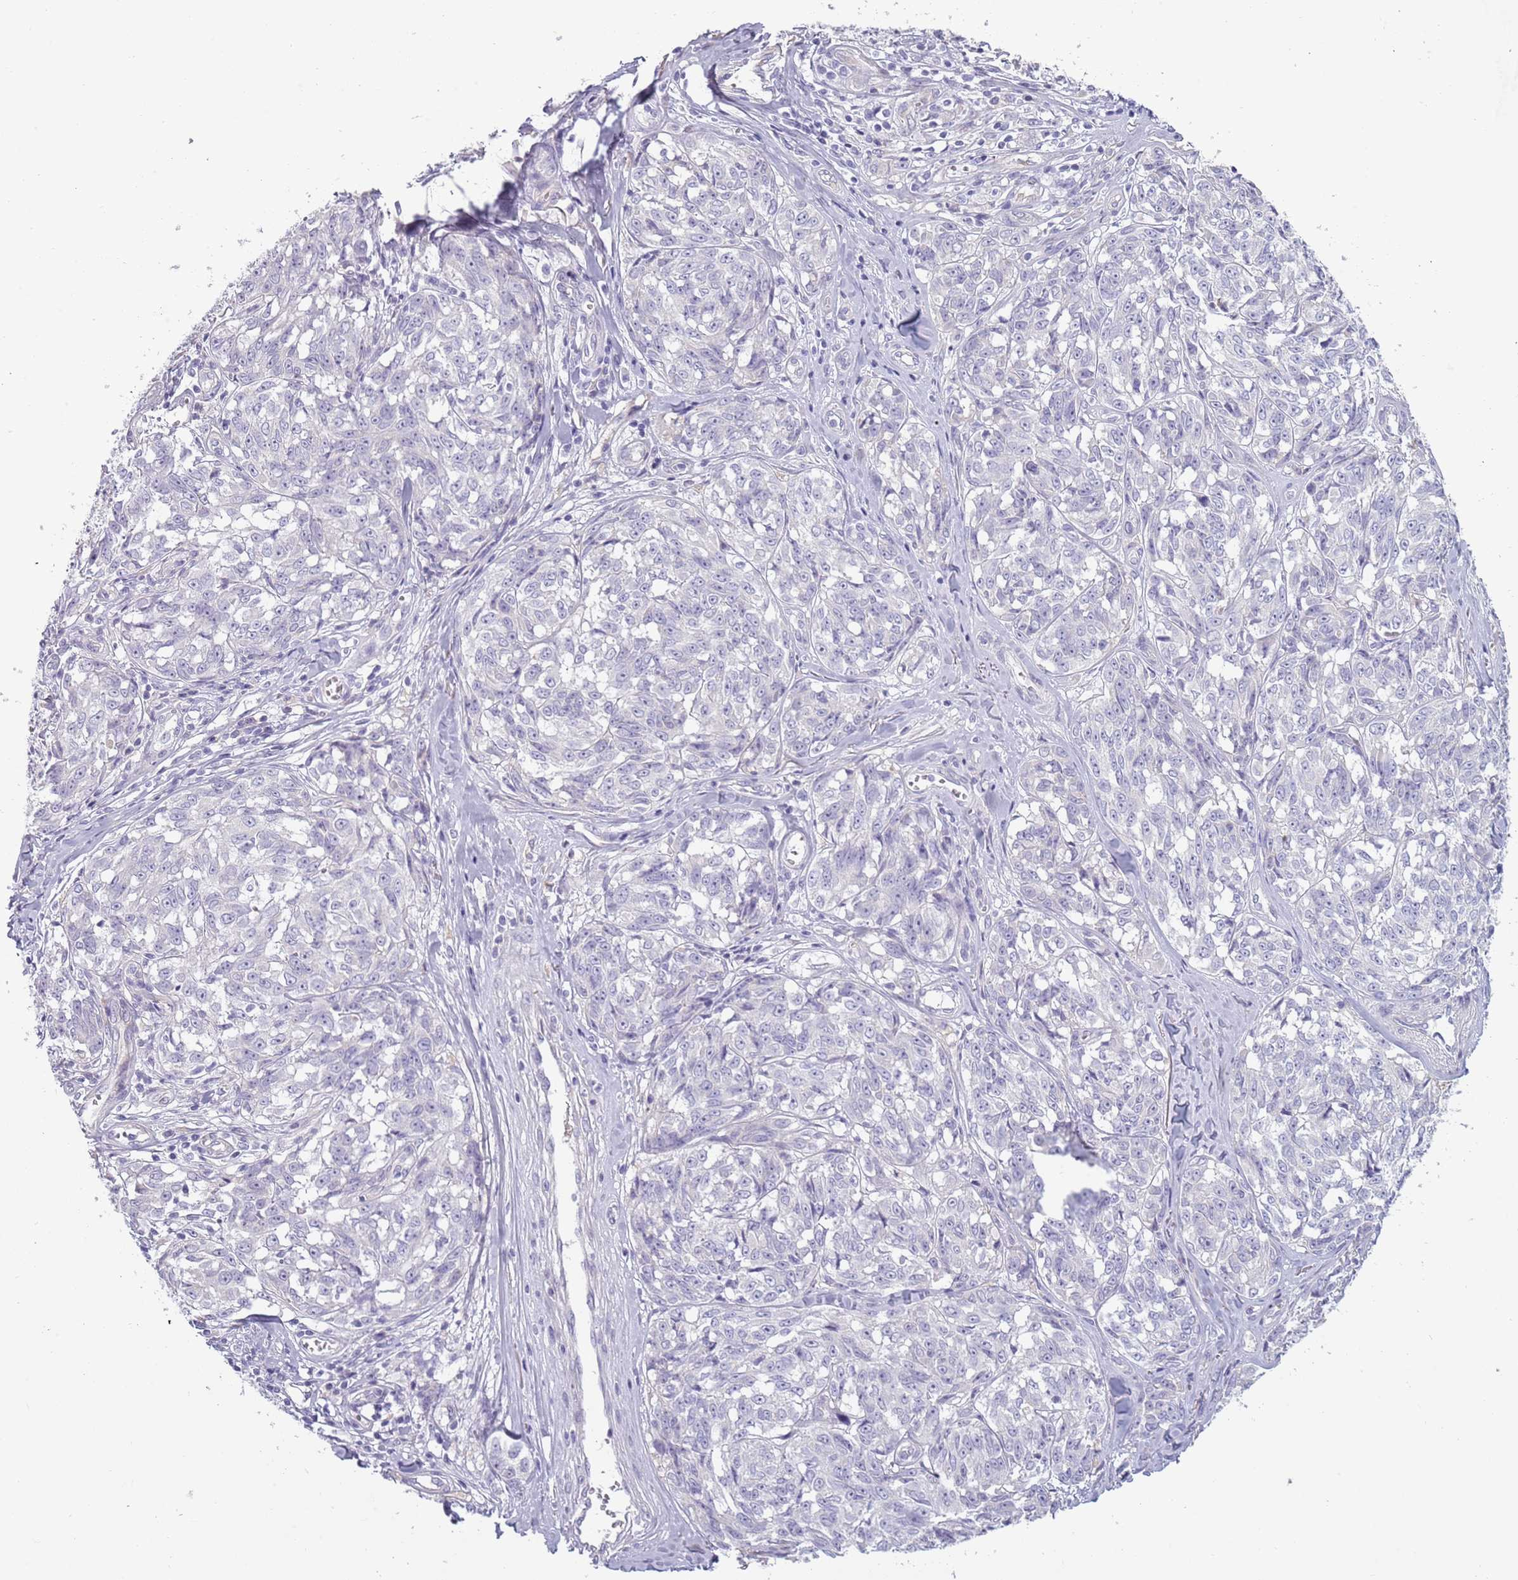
{"staining": {"intensity": "negative", "quantity": "none", "location": "none"}, "tissue": "melanoma", "cell_type": "Tumor cells", "image_type": "cancer", "snomed": [{"axis": "morphology", "description": "Normal tissue, NOS"}, {"axis": "morphology", "description": "Malignant melanoma, NOS"}, {"axis": "topography", "description": "Skin"}], "caption": "DAB (3,3'-diaminobenzidine) immunohistochemical staining of malignant melanoma displays no significant positivity in tumor cells.", "gene": "TNFRSF6B", "patient": {"sex": "female", "age": 64}}